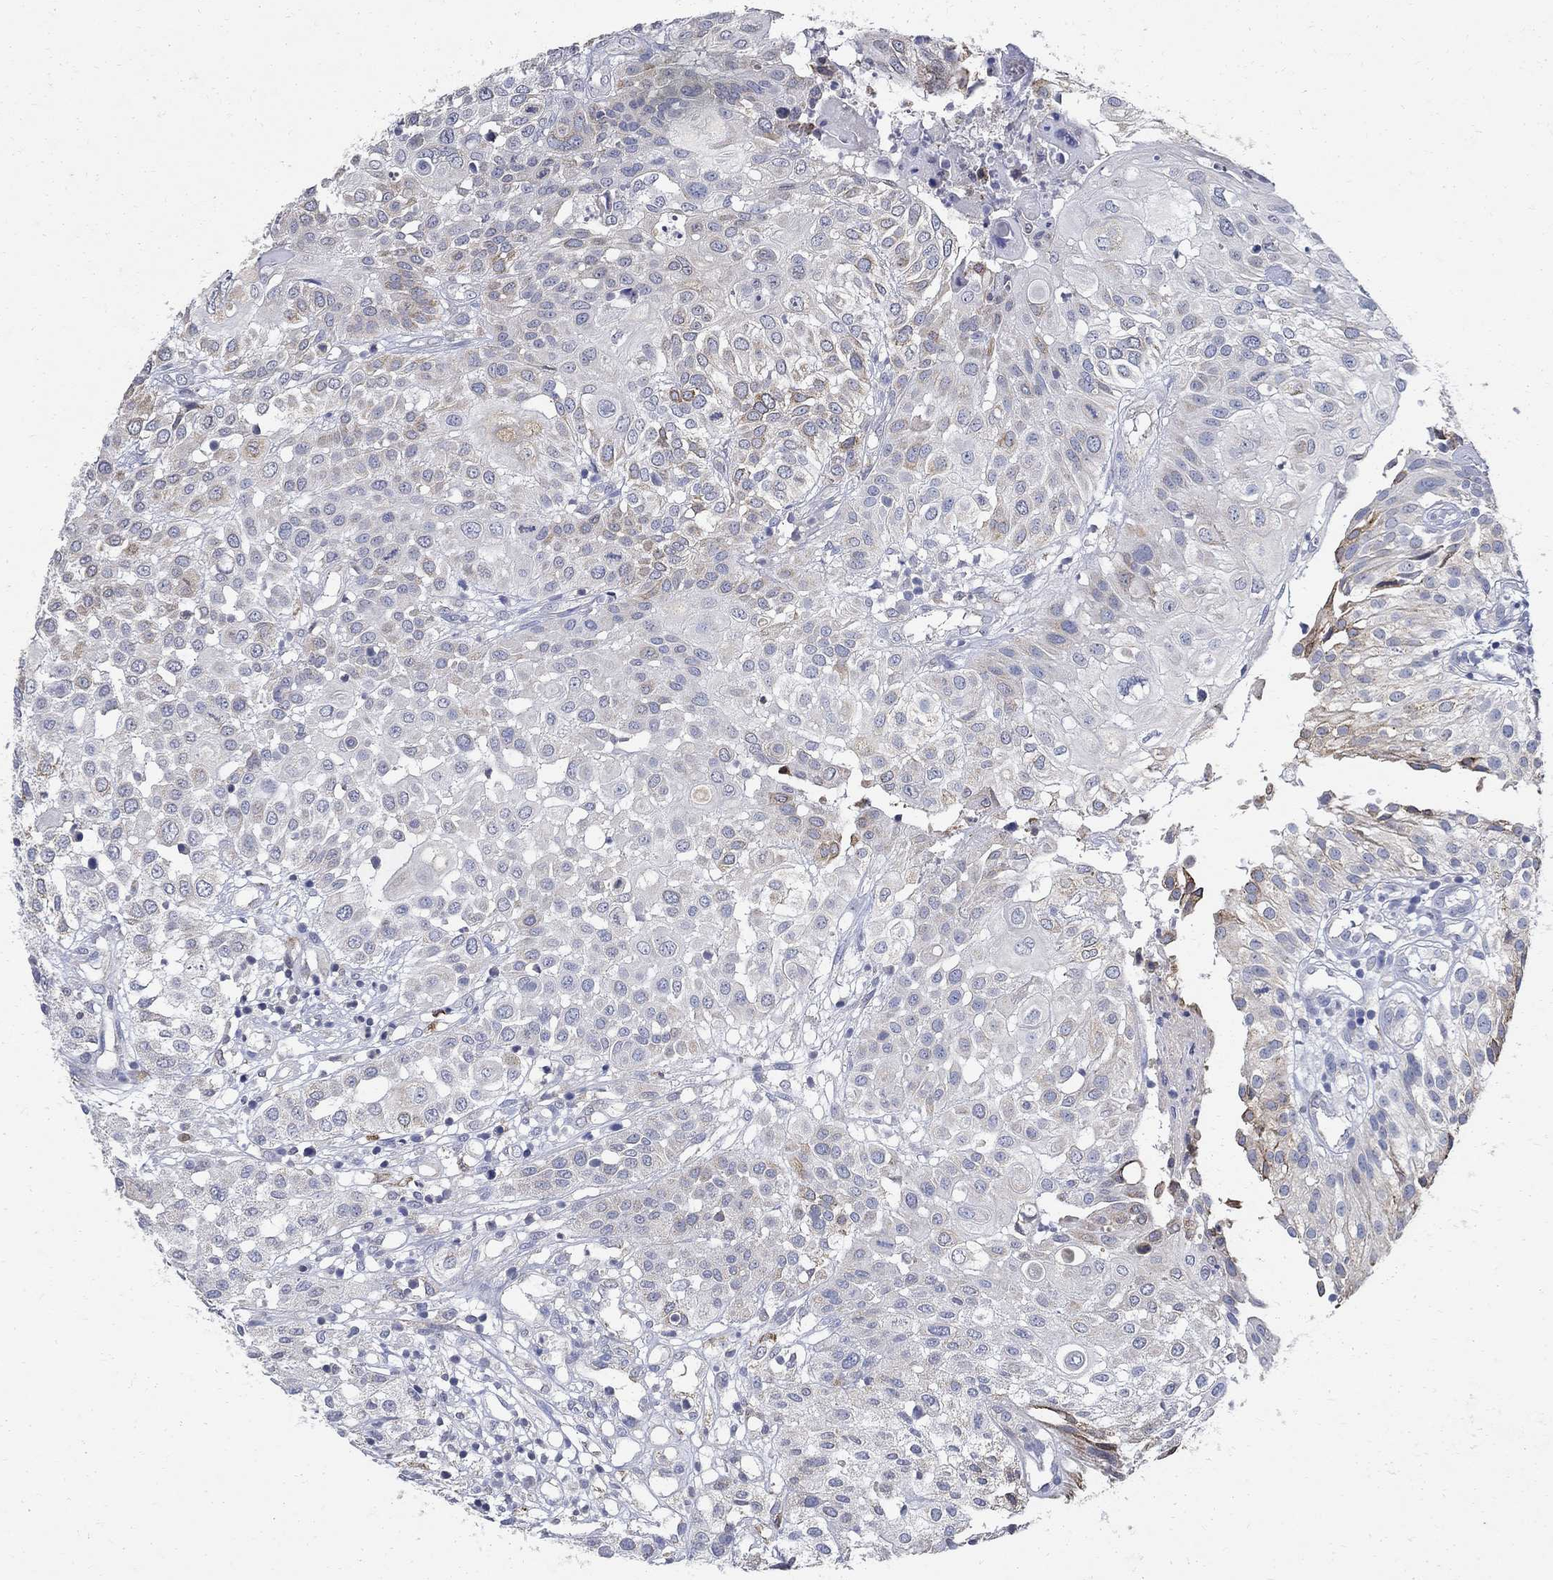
{"staining": {"intensity": "moderate", "quantity": "<25%", "location": "cytoplasmic/membranous"}, "tissue": "urothelial cancer", "cell_type": "Tumor cells", "image_type": "cancer", "snomed": [{"axis": "morphology", "description": "Urothelial carcinoma, High grade"}, {"axis": "topography", "description": "Urinary bladder"}], "caption": "IHC histopathology image of neoplastic tissue: human urothelial cancer stained using immunohistochemistry shows low levels of moderate protein expression localized specifically in the cytoplasmic/membranous of tumor cells, appearing as a cytoplasmic/membranous brown color.", "gene": "TMEM169", "patient": {"sex": "female", "age": 79}}